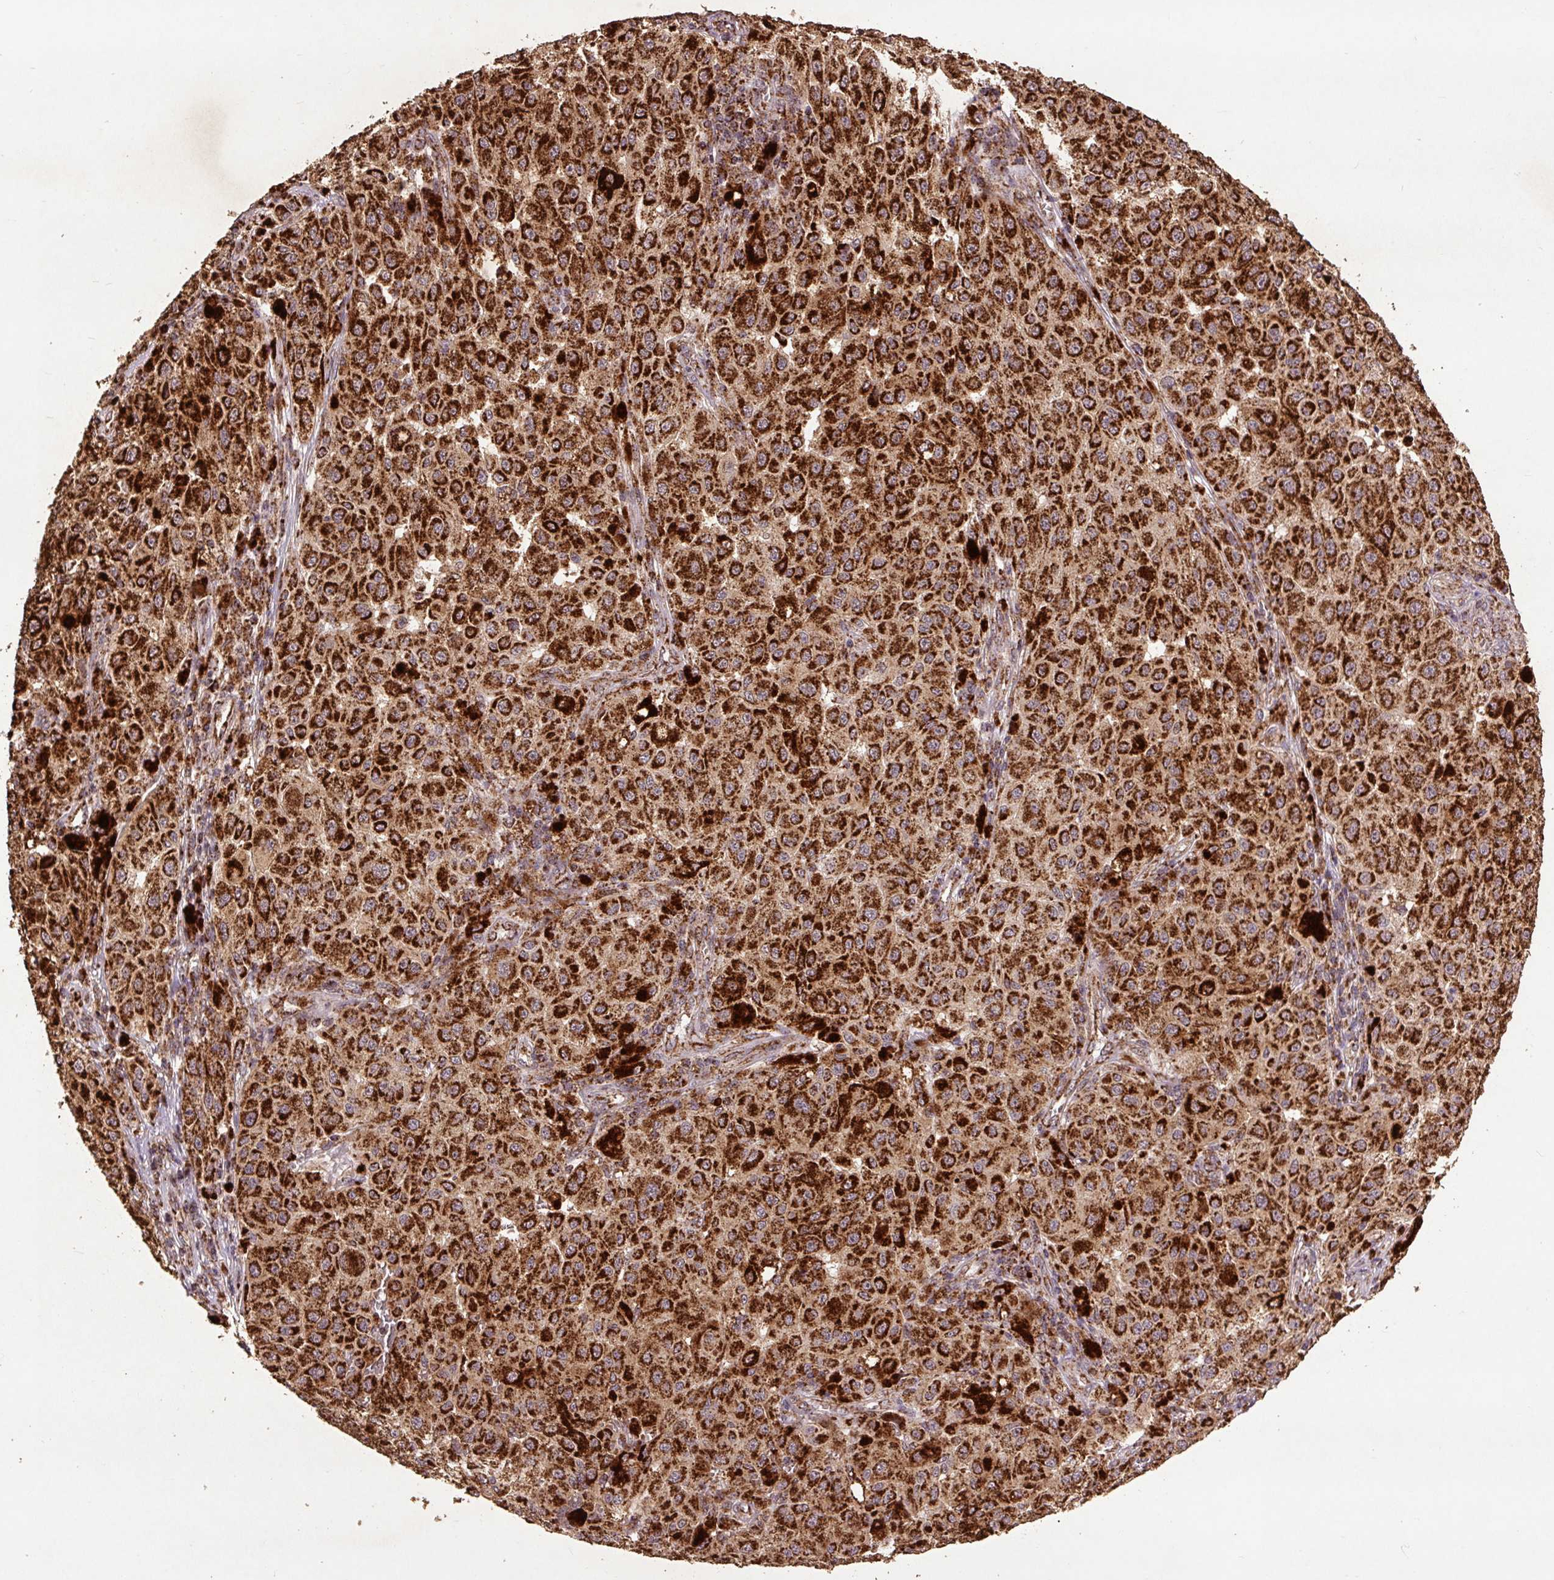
{"staining": {"intensity": "strong", "quantity": ">75%", "location": "cytoplasmic/membranous"}, "tissue": "melanoma", "cell_type": "Tumor cells", "image_type": "cancer", "snomed": [{"axis": "morphology", "description": "Malignant melanoma, NOS"}, {"axis": "topography", "description": "Skin"}], "caption": "Immunohistochemistry (DAB (3,3'-diaminobenzidine)) staining of malignant melanoma displays strong cytoplasmic/membranous protein positivity in approximately >75% of tumor cells.", "gene": "ATP5F1A", "patient": {"sex": "female", "age": 64}}